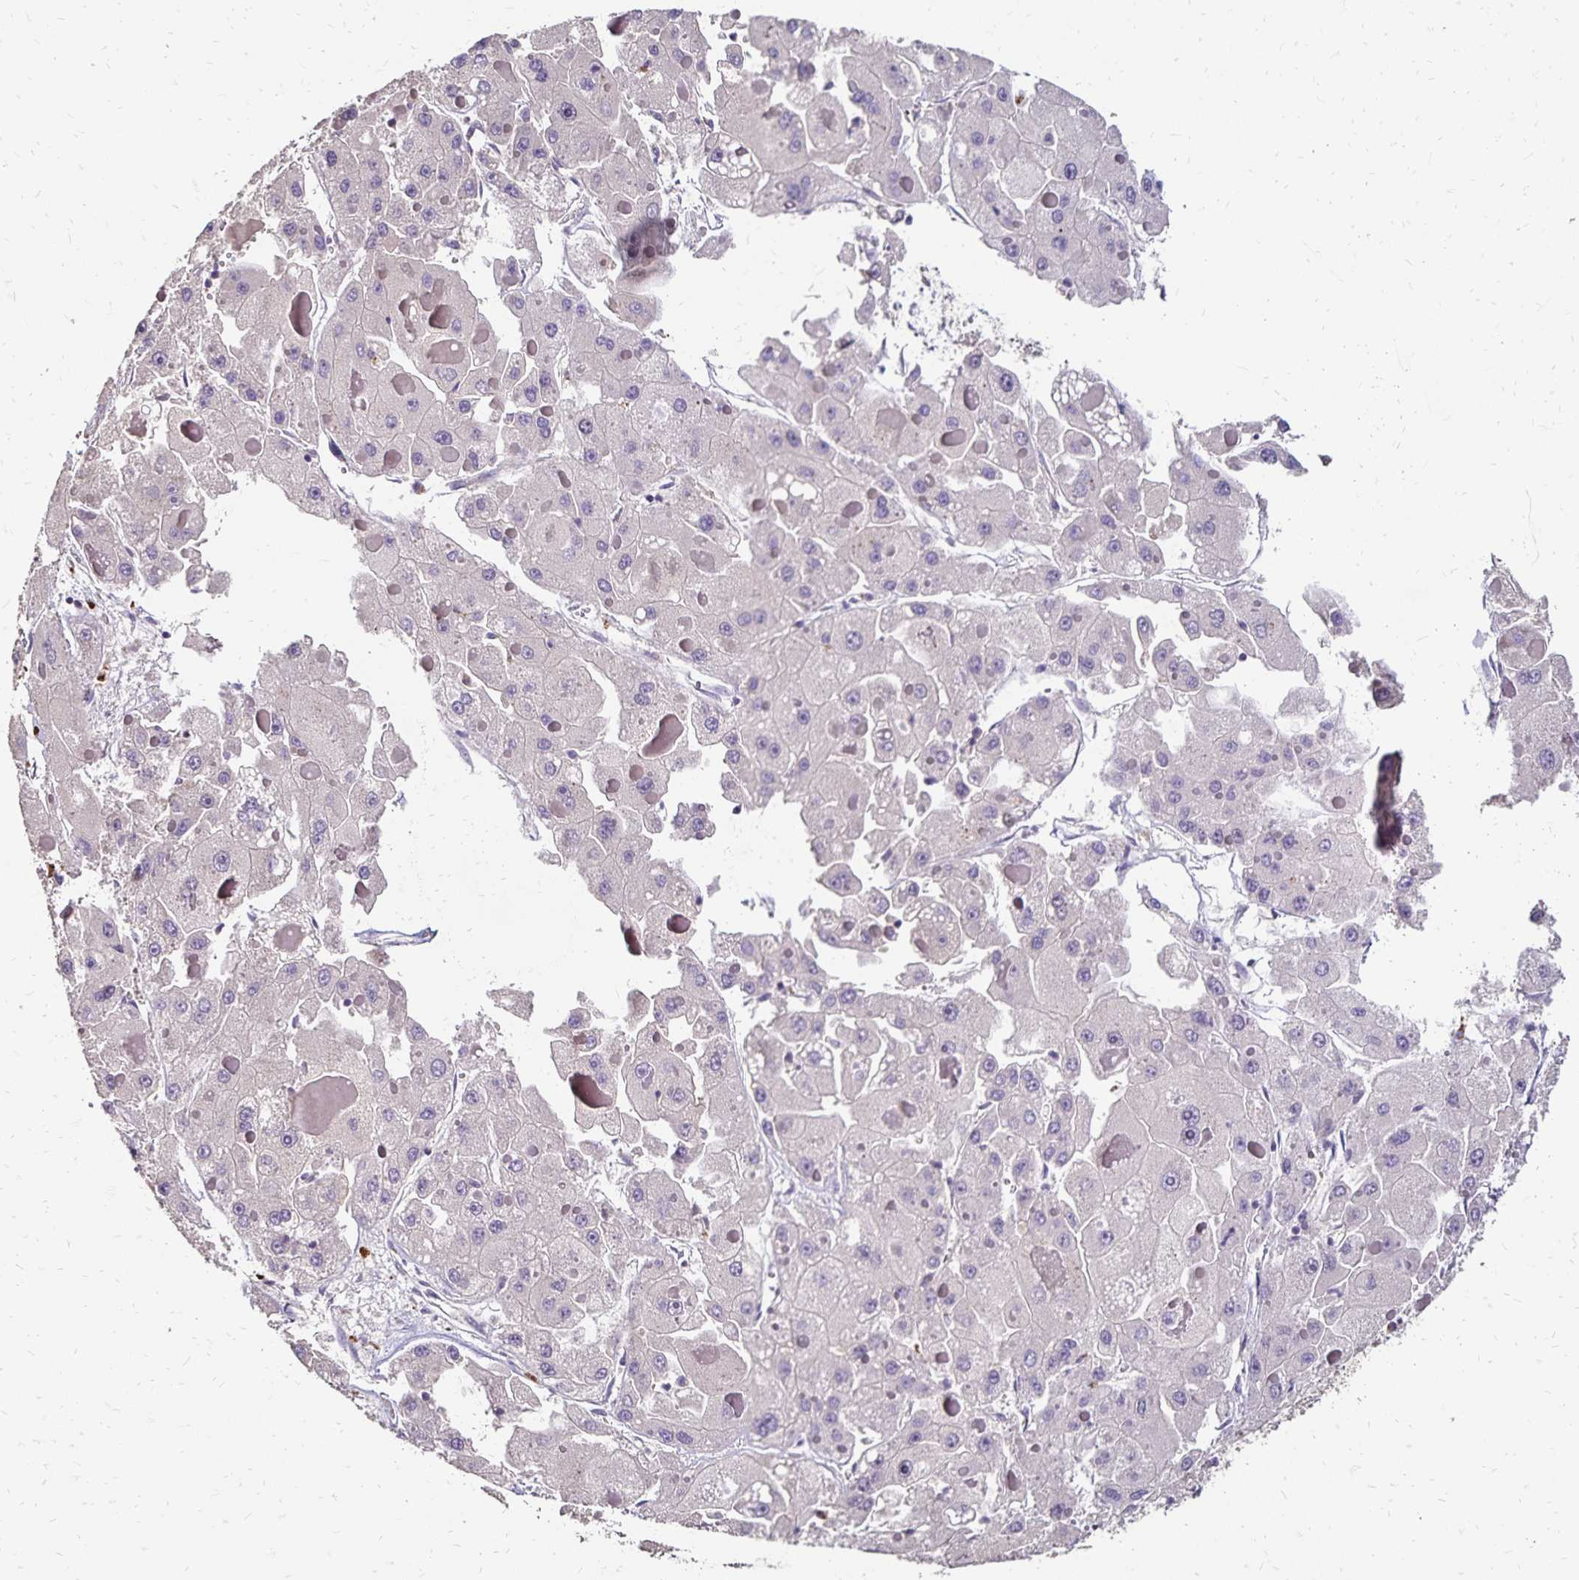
{"staining": {"intensity": "negative", "quantity": "none", "location": "none"}, "tissue": "liver cancer", "cell_type": "Tumor cells", "image_type": "cancer", "snomed": [{"axis": "morphology", "description": "Carcinoma, Hepatocellular, NOS"}, {"axis": "topography", "description": "Liver"}], "caption": "Protein analysis of liver hepatocellular carcinoma reveals no significant staining in tumor cells. (Immunohistochemistry, brightfield microscopy, high magnification).", "gene": "EMC10", "patient": {"sex": "female", "age": 73}}